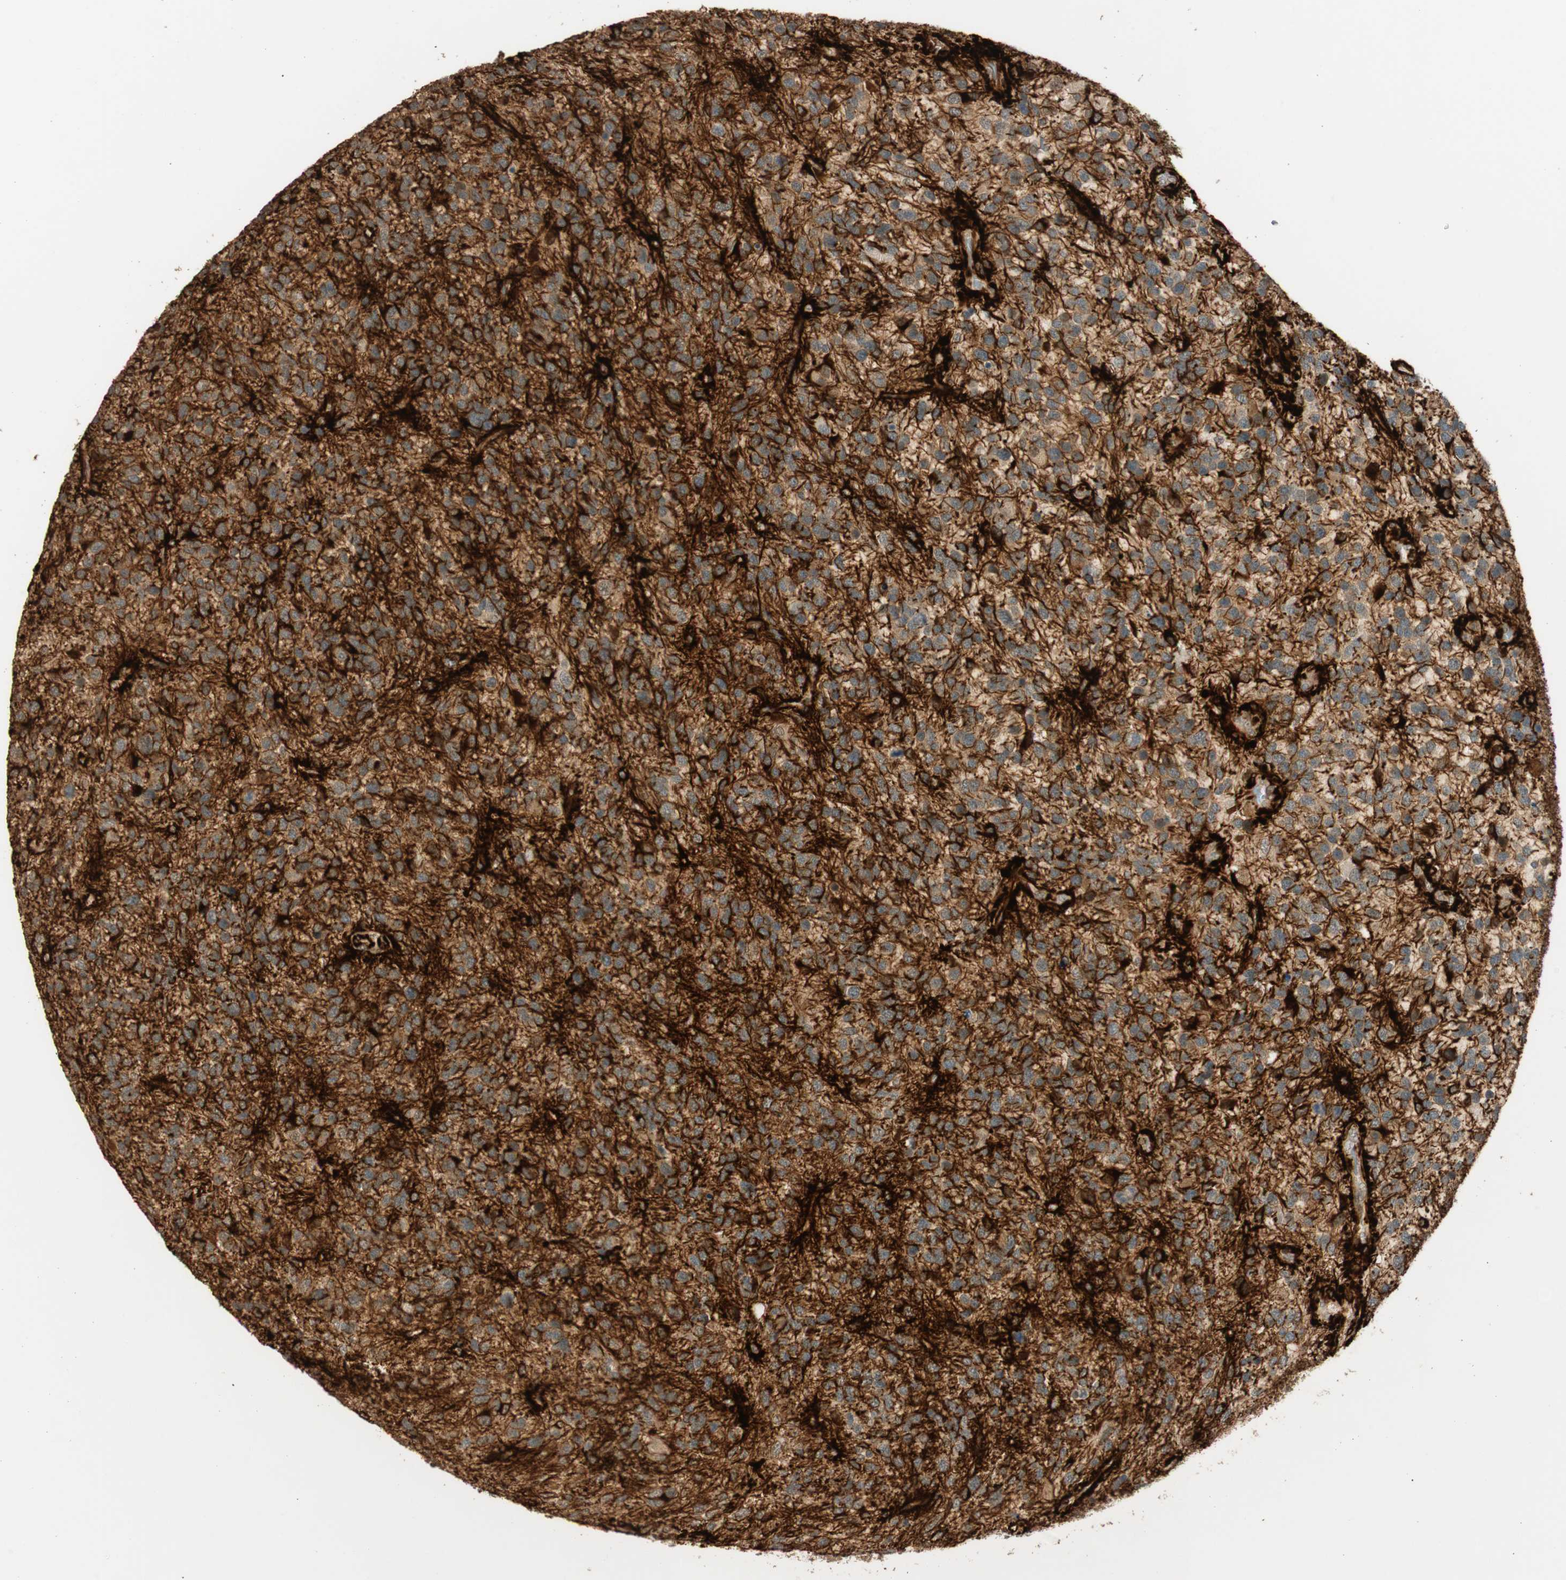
{"staining": {"intensity": "weak", "quantity": "25%-75%", "location": "cytoplasmic/membranous"}, "tissue": "glioma", "cell_type": "Tumor cells", "image_type": "cancer", "snomed": [{"axis": "morphology", "description": "Glioma, malignant, High grade"}, {"axis": "topography", "description": "Brain"}], "caption": "The image exhibits staining of malignant glioma (high-grade), revealing weak cytoplasmic/membranous protein staining (brown color) within tumor cells.", "gene": "NES", "patient": {"sex": "female", "age": 58}}